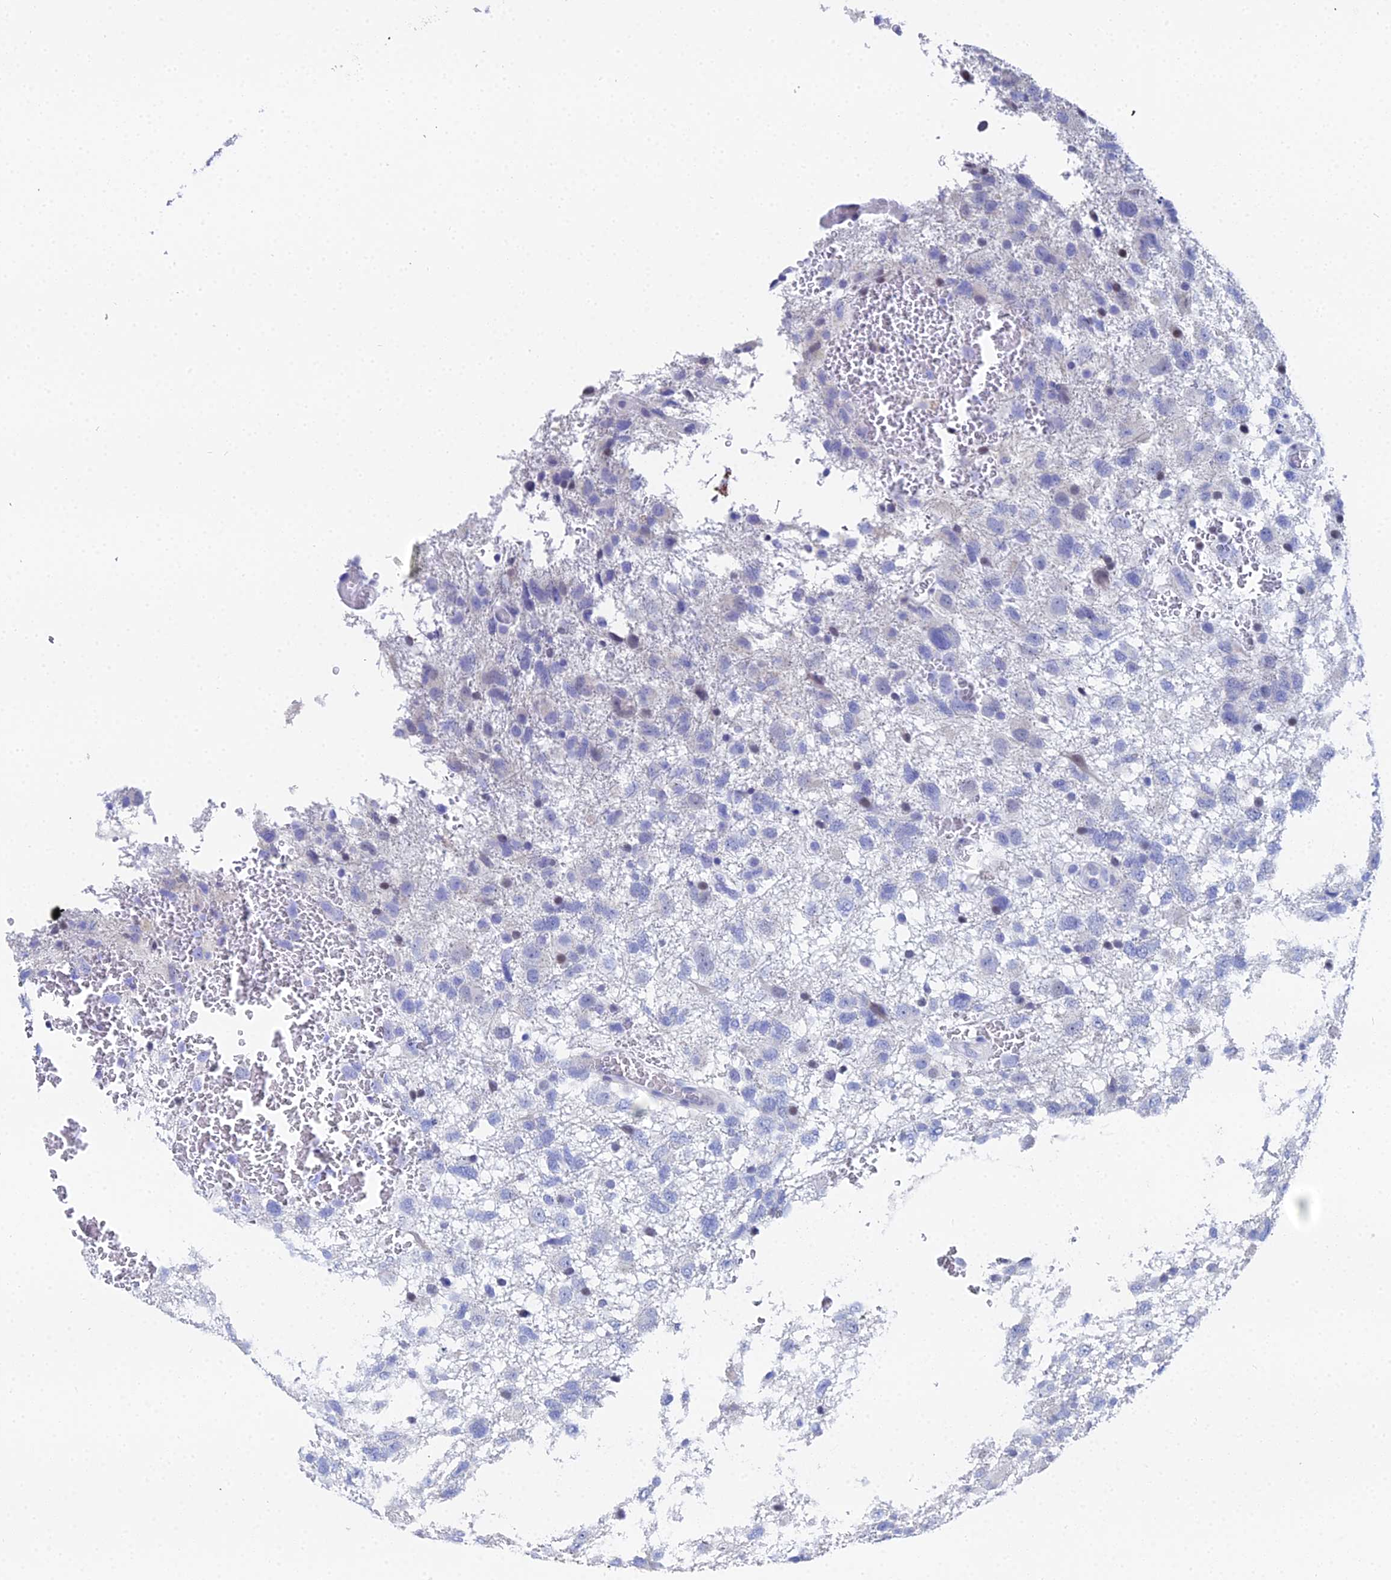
{"staining": {"intensity": "negative", "quantity": "none", "location": "none"}, "tissue": "glioma", "cell_type": "Tumor cells", "image_type": "cancer", "snomed": [{"axis": "morphology", "description": "Glioma, malignant, High grade"}, {"axis": "topography", "description": "Brain"}], "caption": "Micrograph shows no significant protein positivity in tumor cells of glioma.", "gene": "OCM", "patient": {"sex": "male", "age": 61}}